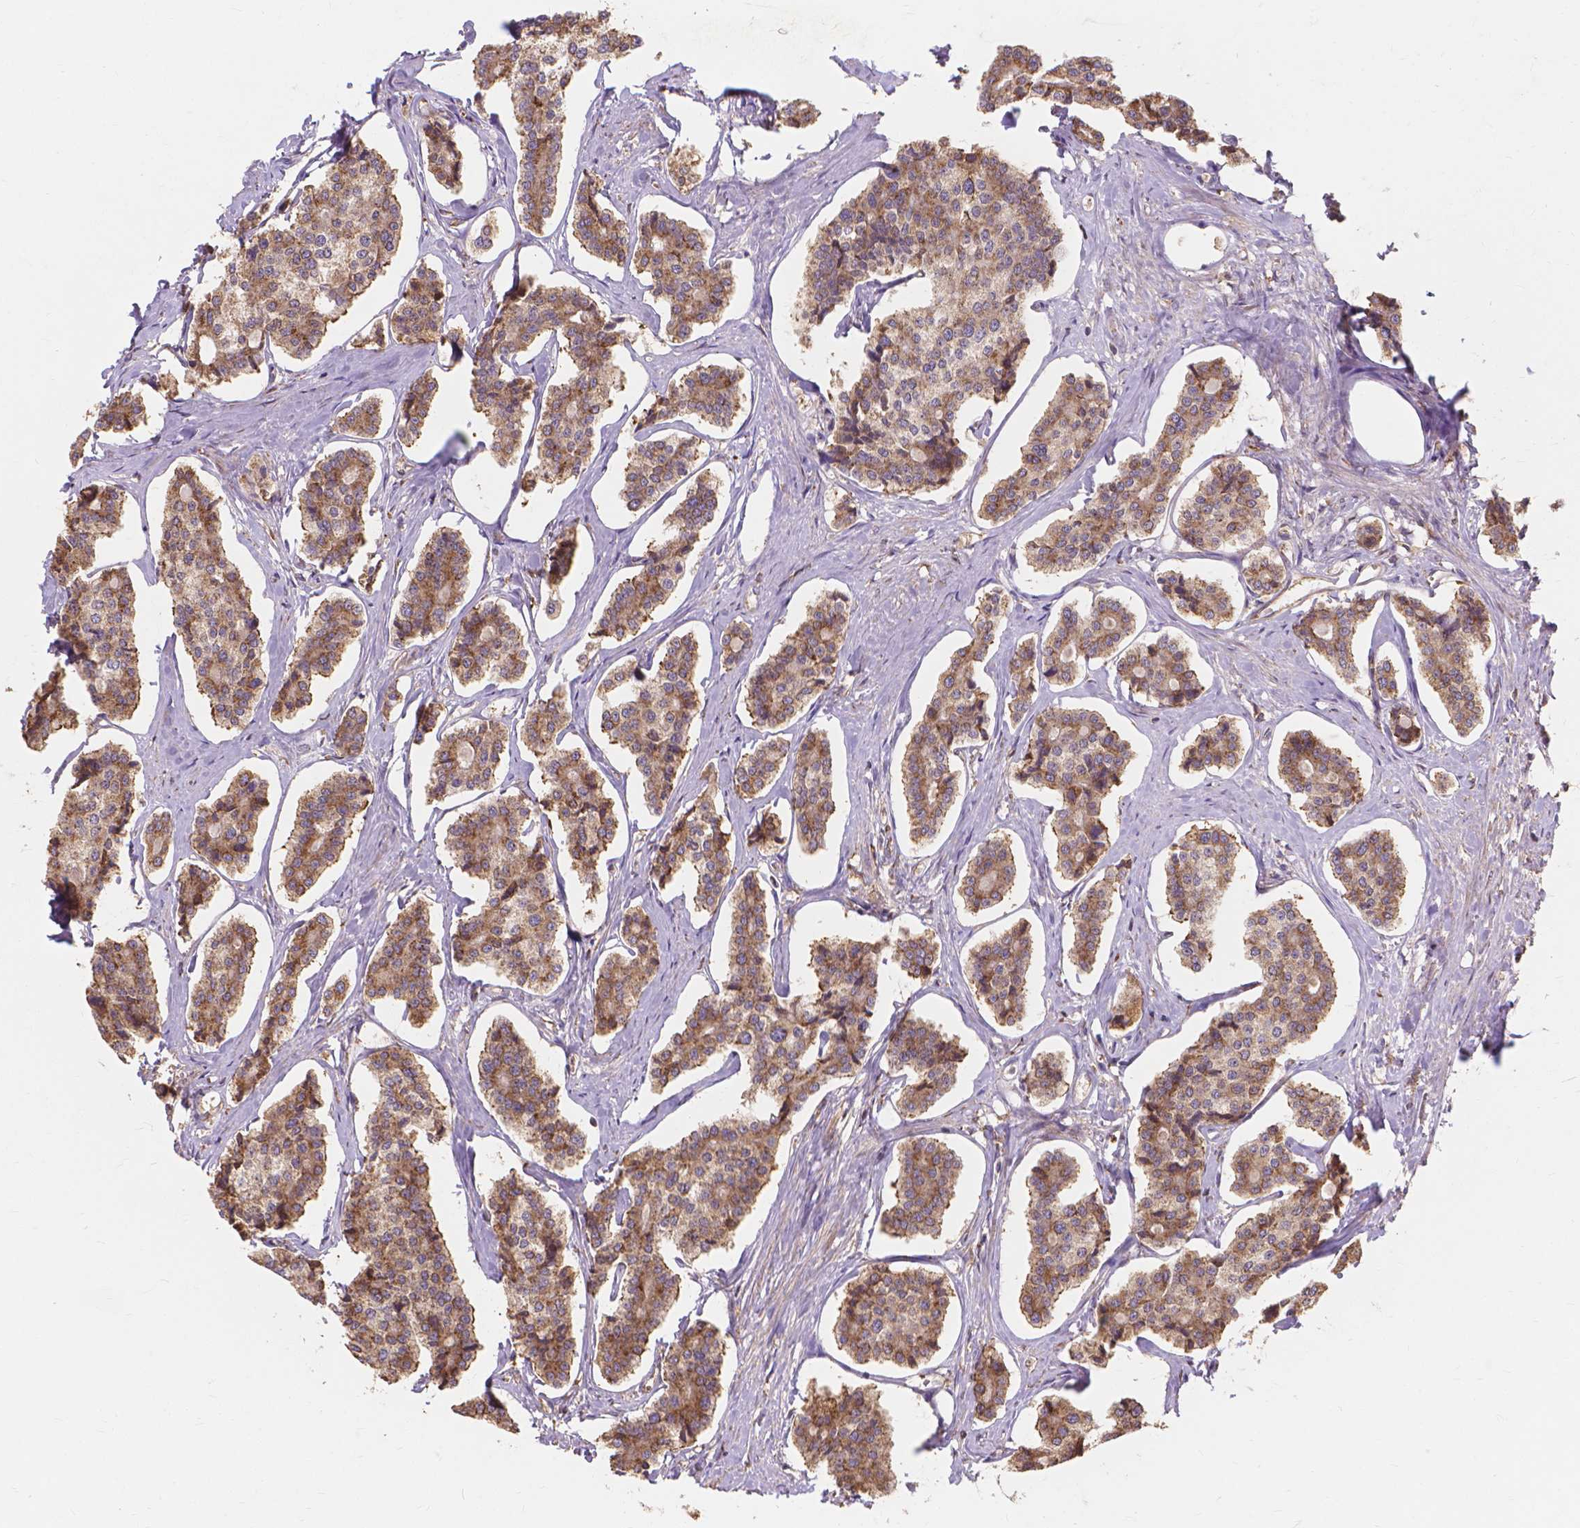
{"staining": {"intensity": "moderate", "quantity": ">75%", "location": "cytoplasmic/membranous"}, "tissue": "carcinoid", "cell_type": "Tumor cells", "image_type": "cancer", "snomed": [{"axis": "morphology", "description": "Carcinoid, malignant, NOS"}, {"axis": "topography", "description": "Small intestine"}], "caption": "Protein staining of carcinoid (malignant) tissue shows moderate cytoplasmic/membranous expression in about >75% of tumor cells.", "gene": "TAB2", "patient": {"sex": "female", "age": 65}}